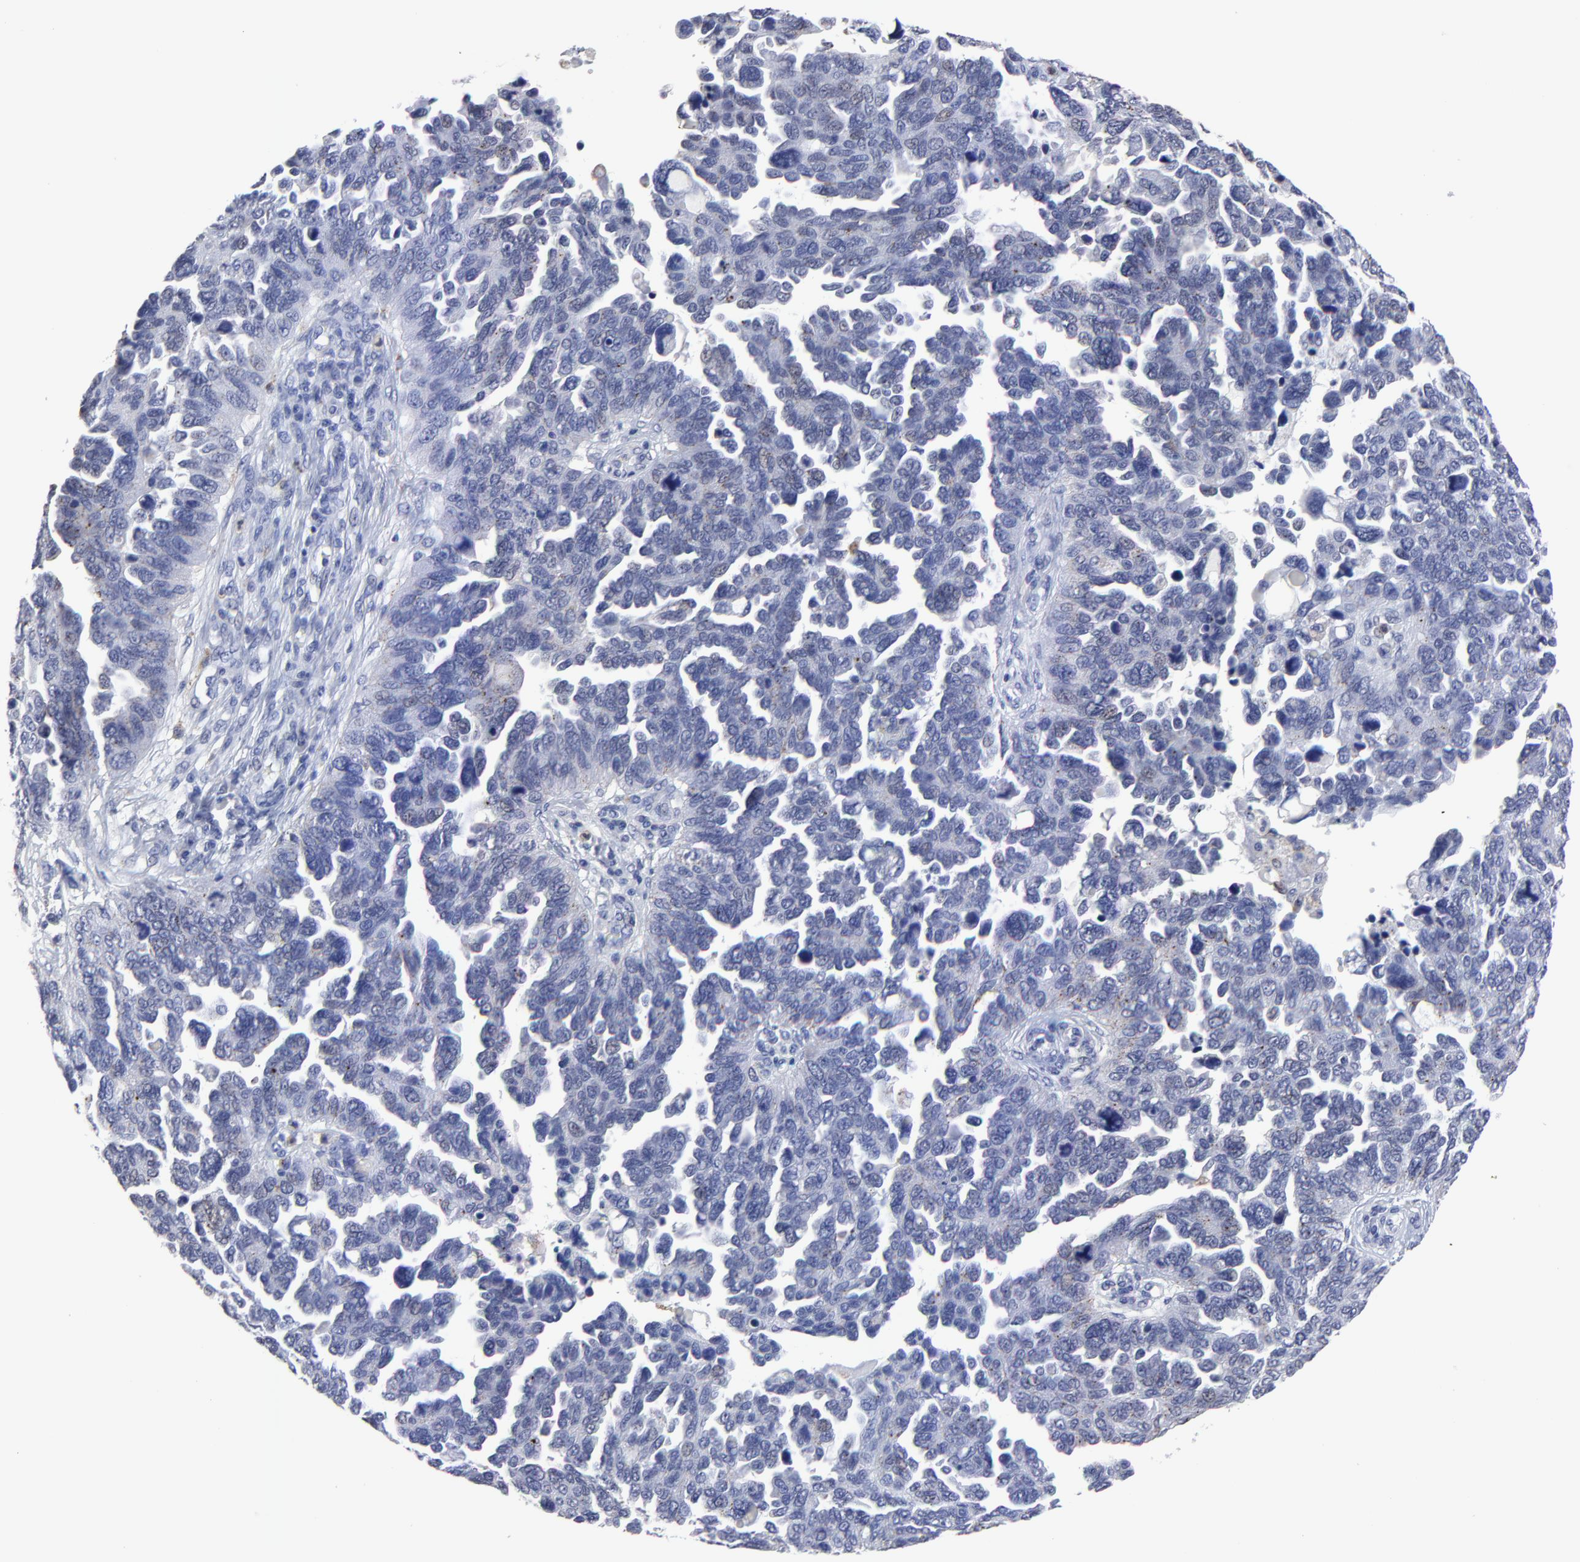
{"staining": {"intensity": "weak", "quantity": "<25%", "location": "nuclear"}, "tissue": "ovarian cancer", "cell_type": "Tumor cells", "image_type": "cancer", "snomed": [{"axis": "morphology", "description": "Cystadenocarcinoma, serous, NOS"}, {"axis": "topography", "description": "Ovary"}], "caption": "A photomicrograph of serous cystadenocarcinoma (ovarian) stained for a protein shows no brown staining in tumor cells.", "gene": "SMARCA1", "patient": {"sex": "female", "age": 64}}